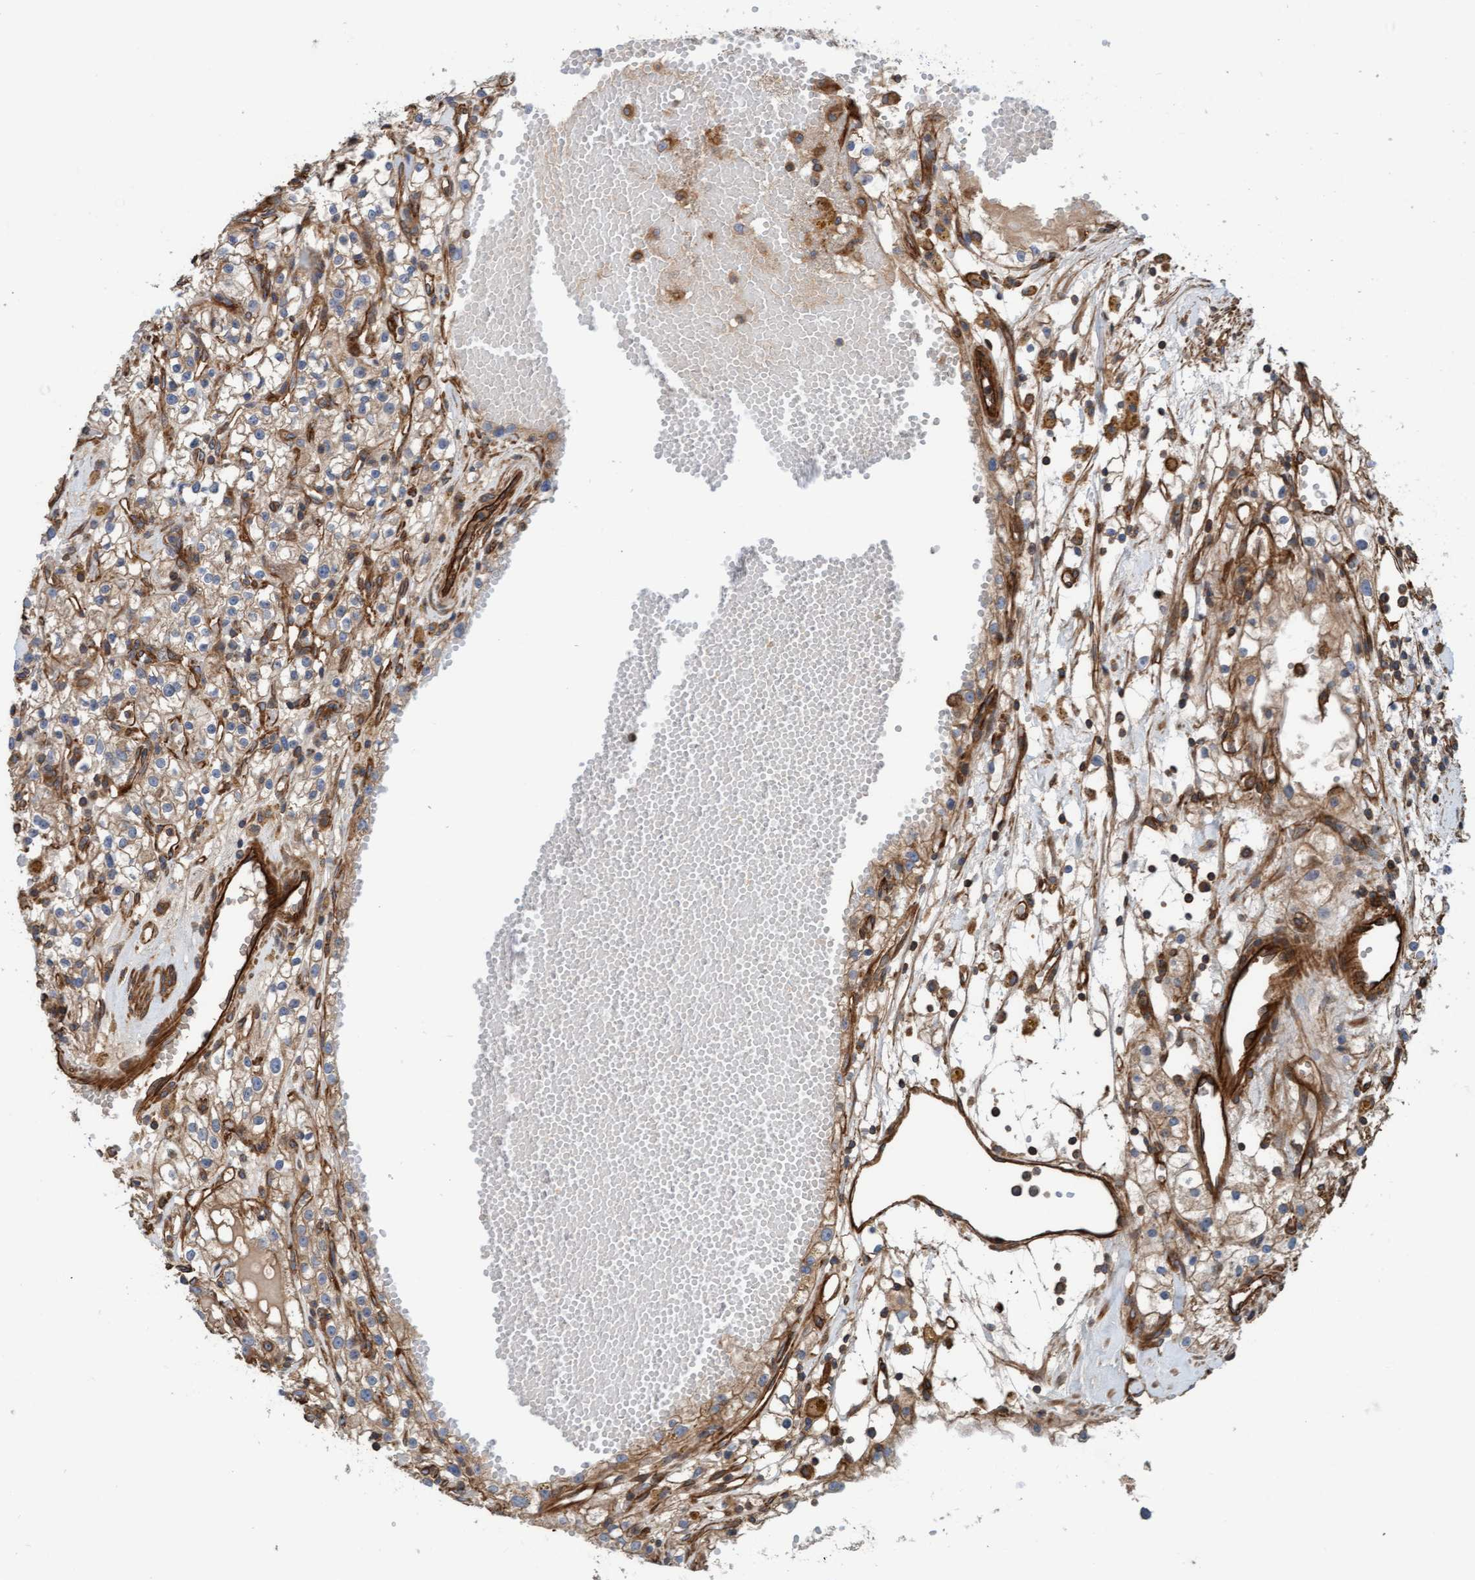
{"staining": {"intensity": "weak", "quantity": ">75%", "location": "cytoplasmic/membranous"}, "tissue": "renal cancer", "cell_type": "Tumor cells", "image_type": "cancer", "snomed": [{"axis": "morphology", "description": "Adenocarcinoma, NOS"}, {"axis": "topography", "description": "Kidney"}], "caption": "Immunohistochemical staining of adenocarcinoma (renal) exhibits low levels of weak cytoplasmic/membranous staining in approximately >75% of tumor cells.", "gene": "STXBP4", "patient": {"sex": "male", "age": 56}}